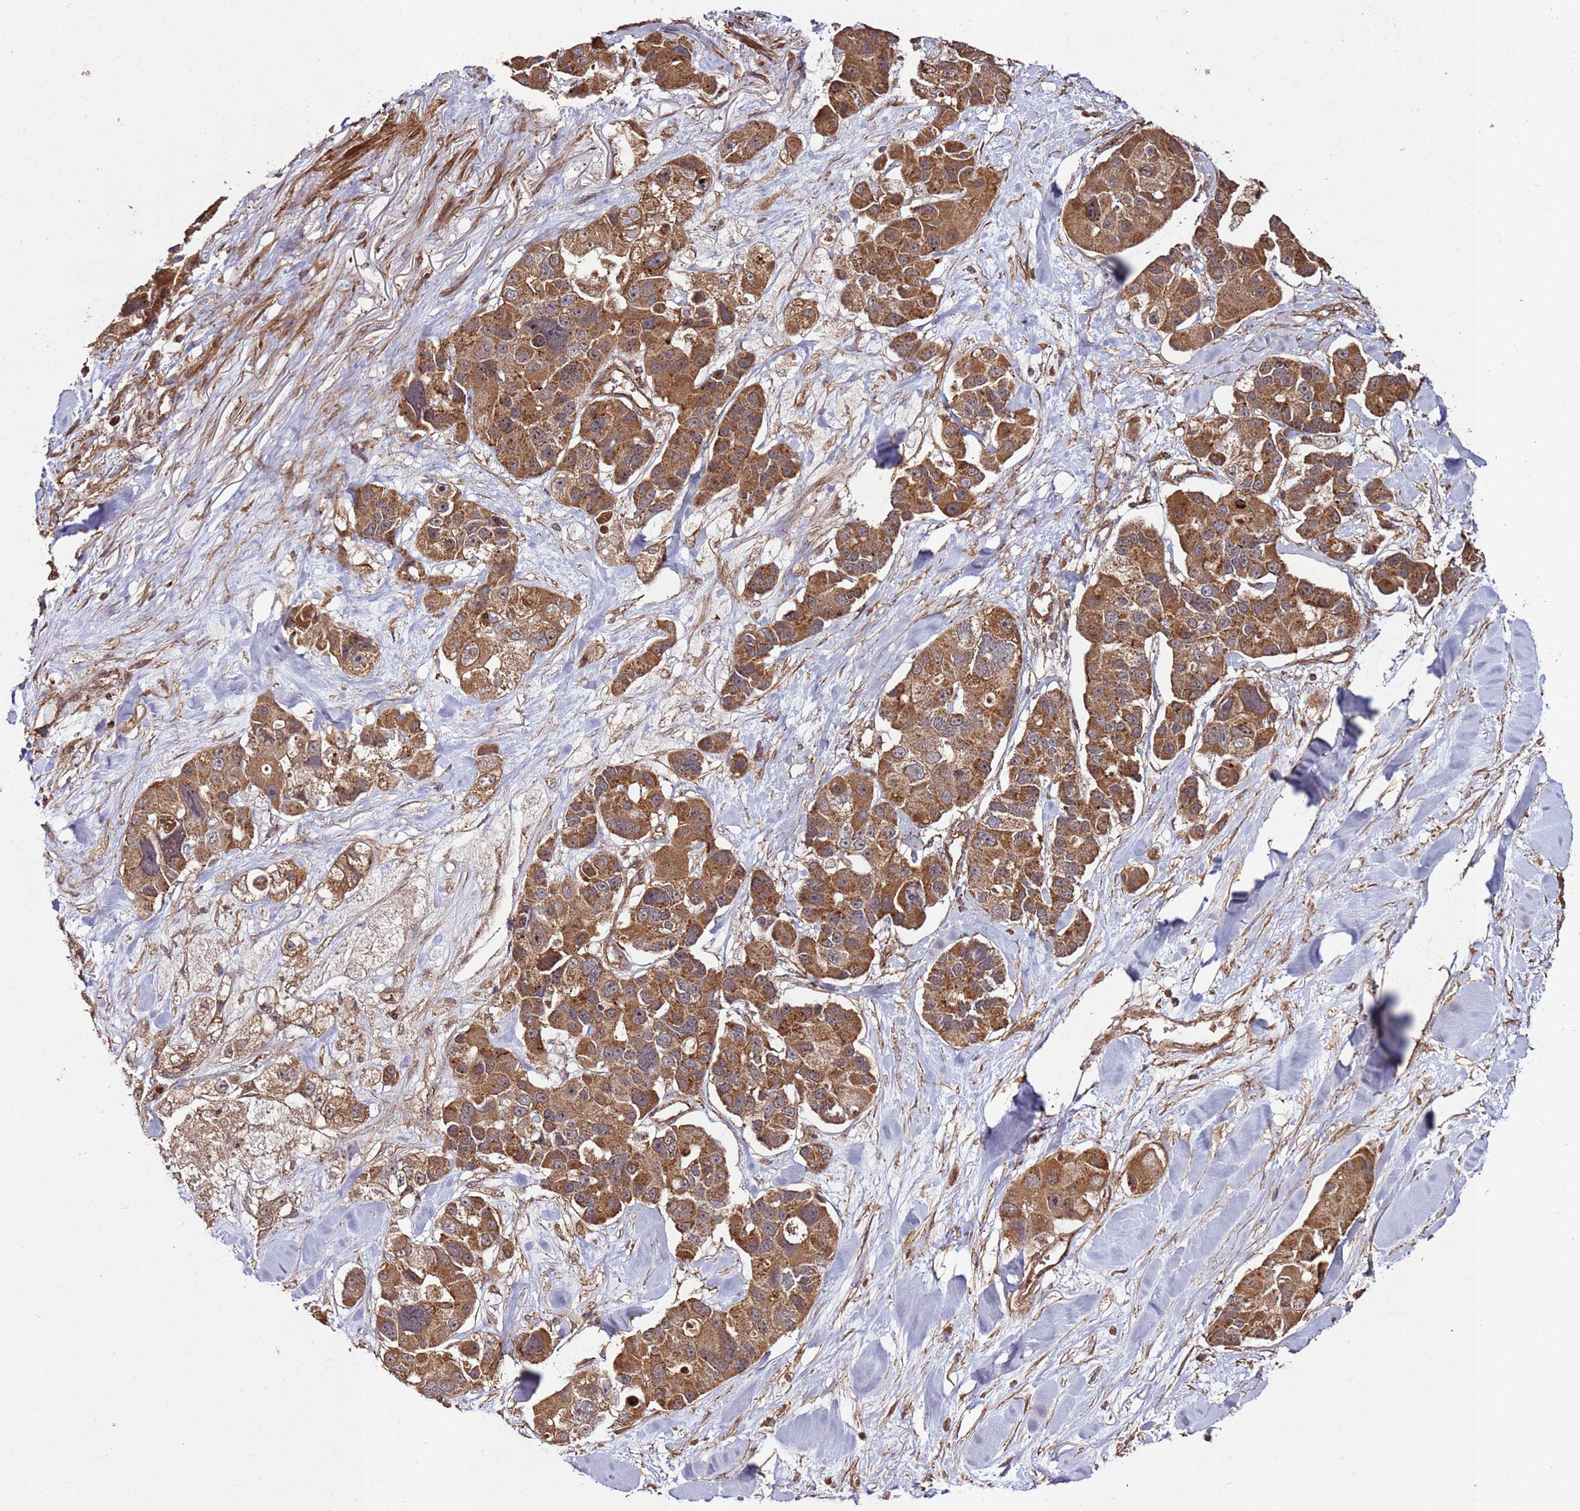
{"staining": {"intensity": "moderate", "quantity": ">75%", "location": "cytoplasmic/membranous"}, "tissue": "lung cancer", "cell_type": "Tumor cells", "image_type": "cancer", "snomed": [{"axis": "morphology", "description": "Adenocarcinoma, NOS"}, {"axis": "topography", "description": "Lung"}], "caption": "Adenocarcinoma (lung) tissue shows moderate cytoplasmic/membranous staining in approximately >75% of tumor cells", "gene": "FAM186A", "patient": {"sex": "female", "age": 54}}